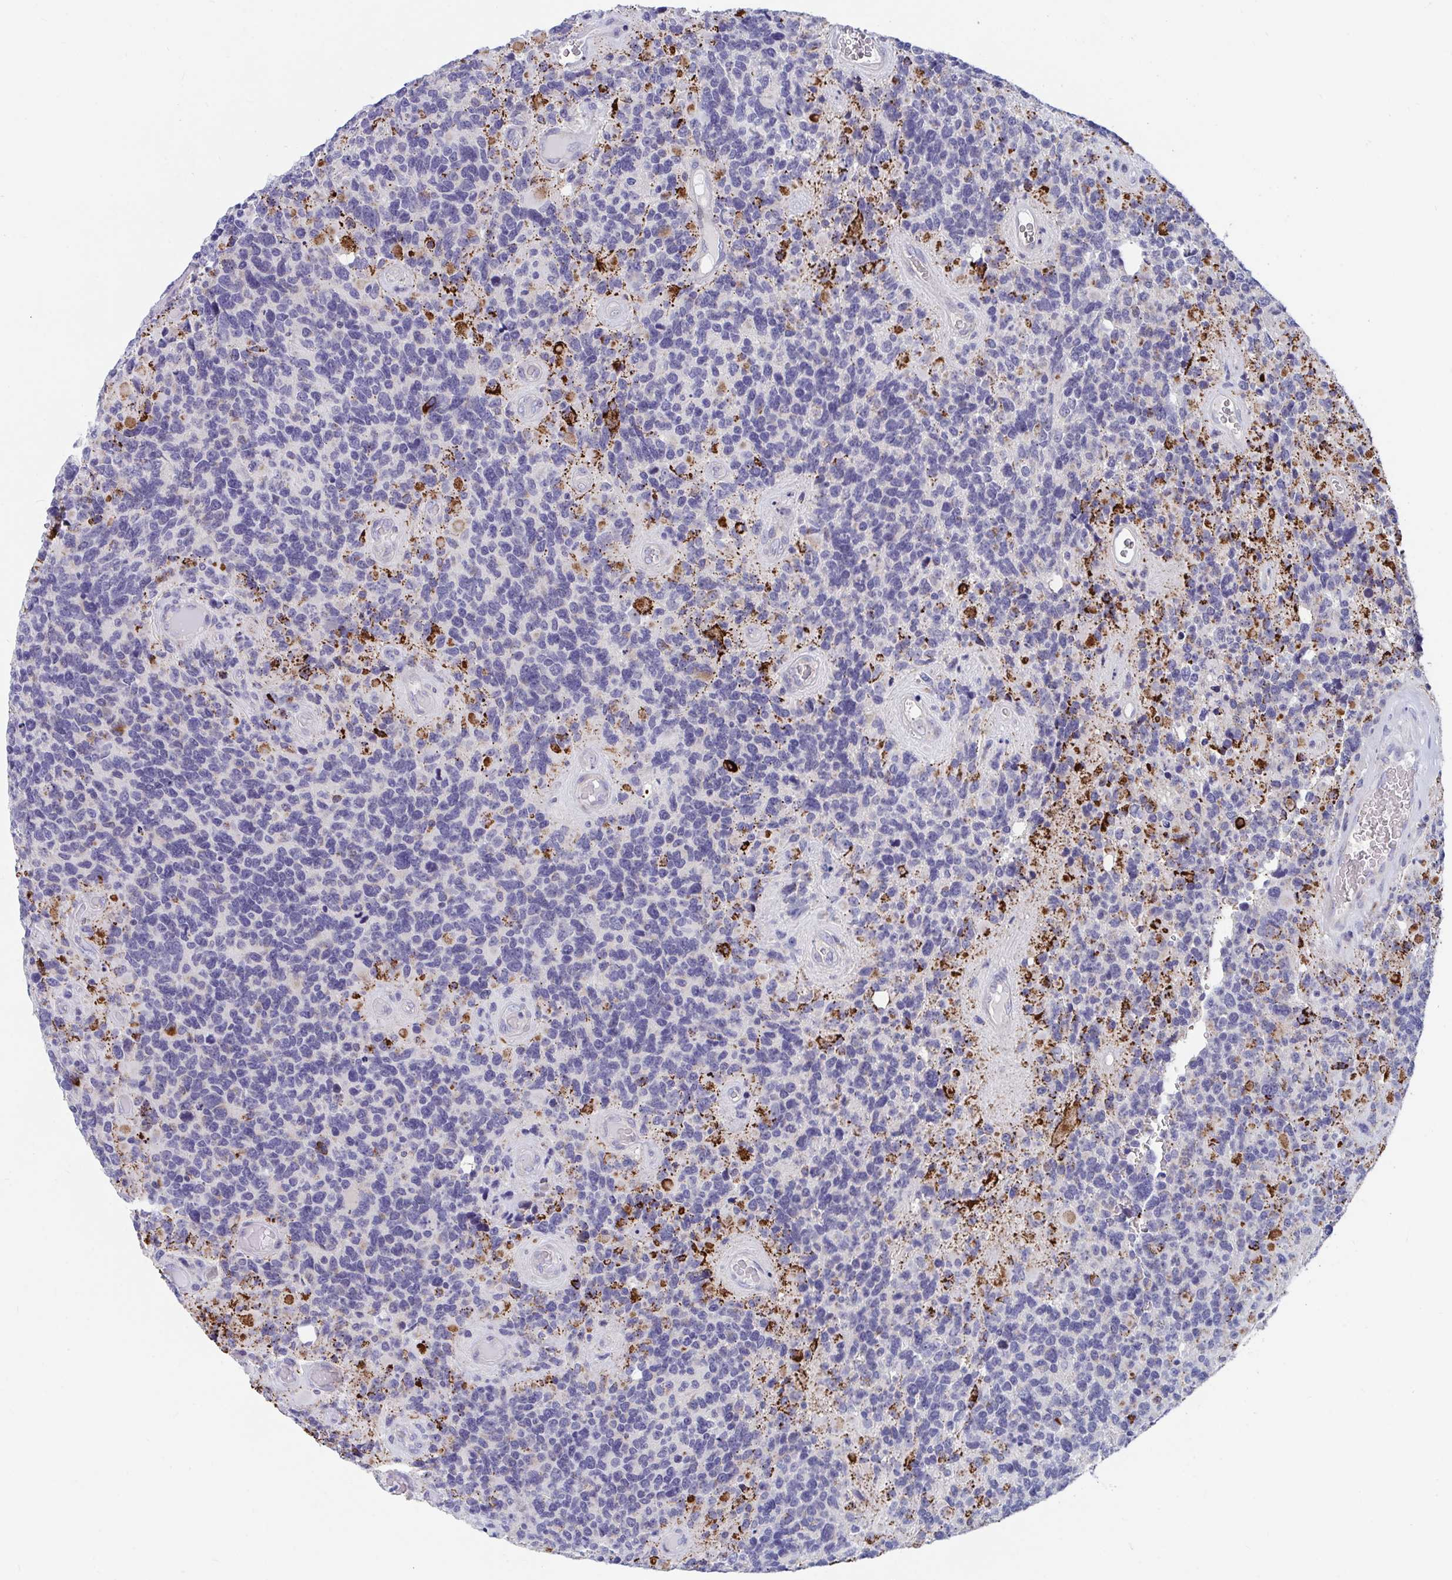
{"staining": {"intensity": "strong", "quantity": "<25%", "location": "cytoplasmic/membranous"}, "tissue": "glioma", "cell_type": "Tumor cells", "image_type": "cancer", "snomed": [{"axis": "morphology", "description": "Glioma, malignant, High grade"}, {"axis": "topography", "description": "Brain"}], "caption": "Protein analysis of malignant high-grade glioma tissue demonstrates strong cytoplasmic/membranous staining in about <25% of tumor cells. (IHC, brightfield microscopy, high magnification).", "gene": "FAM156B", "patient": {"sex": "female", "age": 40}}